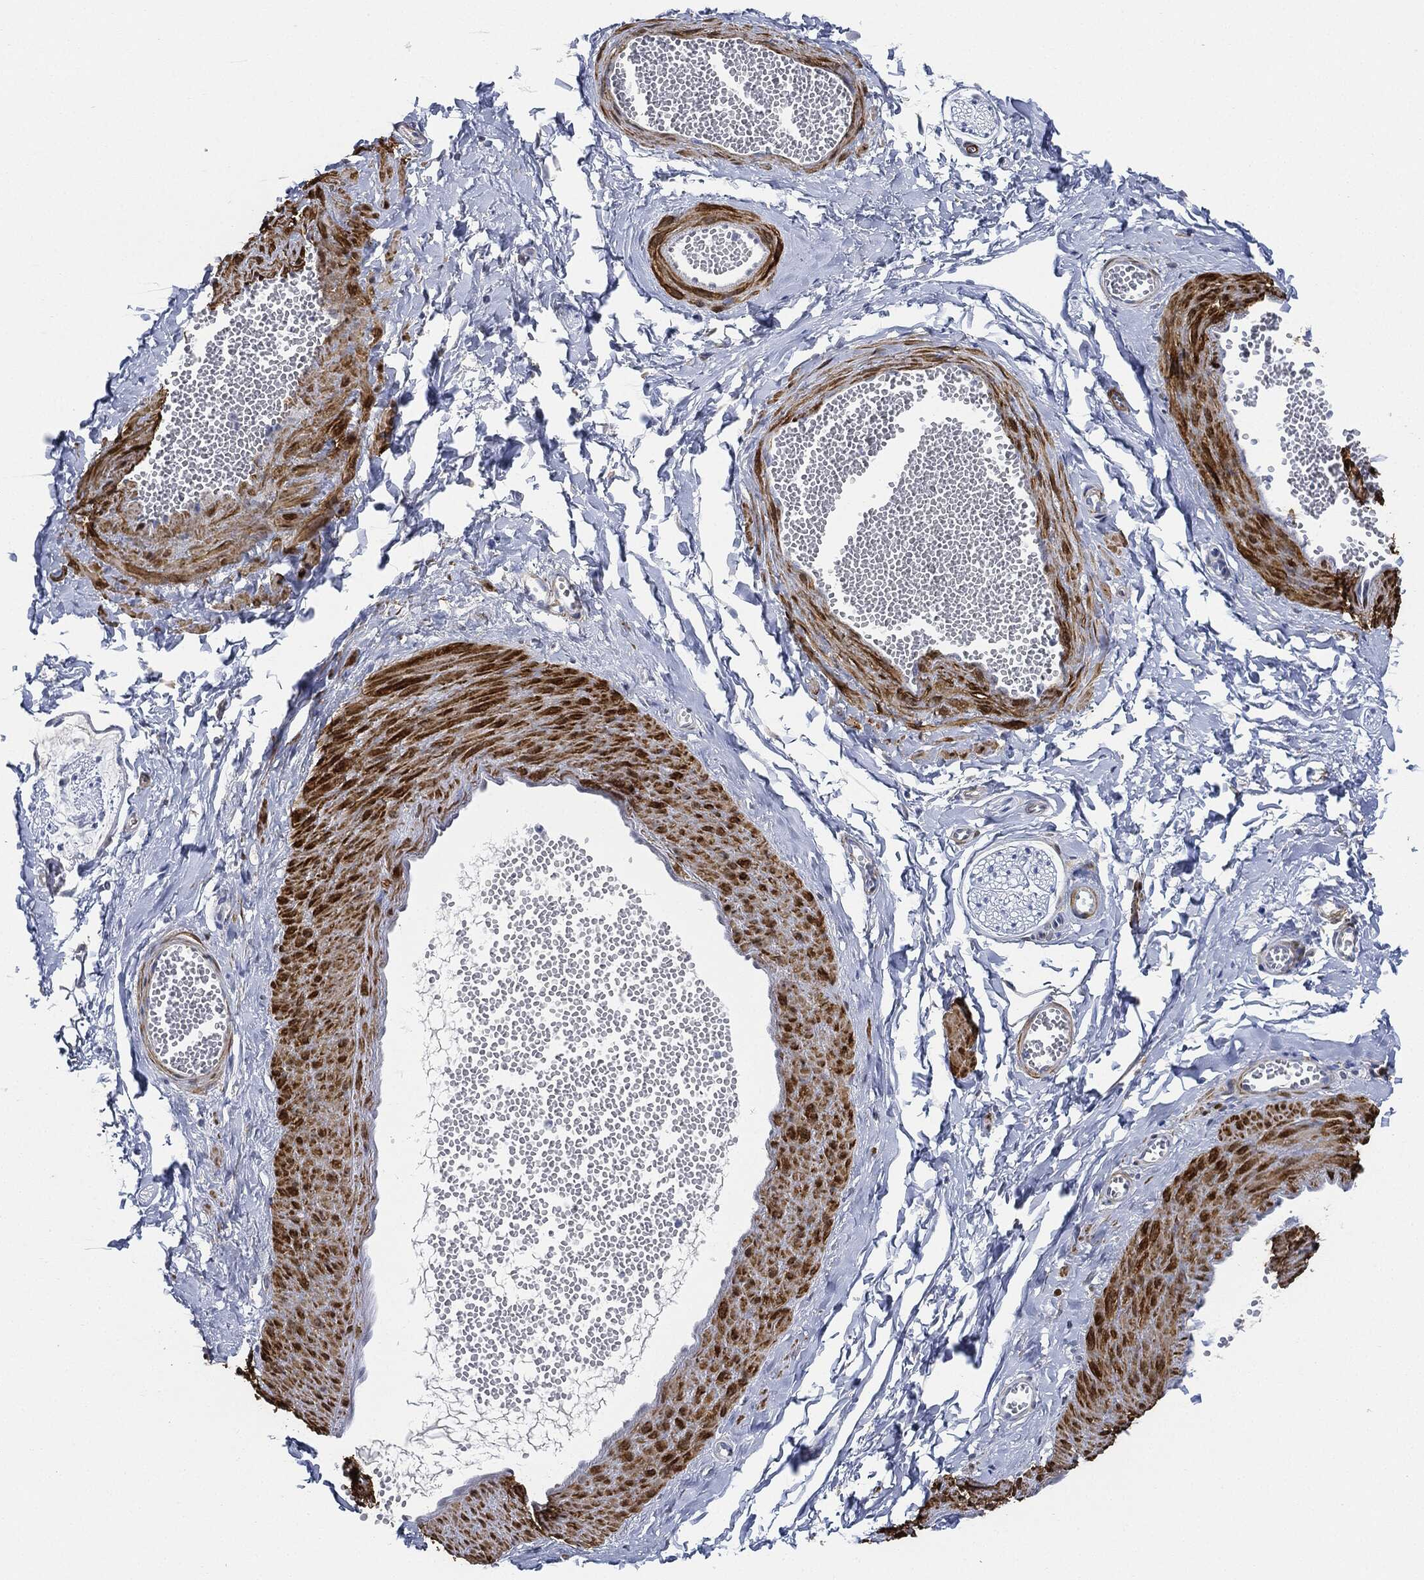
{"staining": {"intensity": "negative", "quantity": "none", "location": "none"}, "tissue": "adipose tissue", "cell_type": "Adipocytes", "image_type": "normal", "snomed": [{"axis": "morphology", "description": "Normal tissue, NOS"}, {"axis": "topography", "description": "Smooth muscle"}, {"axis": "topography", "description": "Peripheral nerve tissue"}], "caption": "Histopathology image shows no protein positivity in adipocytes of benign adipose tissue. Brightfield microscopy of IHC stained with DAB (3,3'-diaminobenzidine) (brown) and hematoxylin (blue), captured at high magnification.", "gene": "TAGLN", "patient": {"sex": "male", "age": 22}}